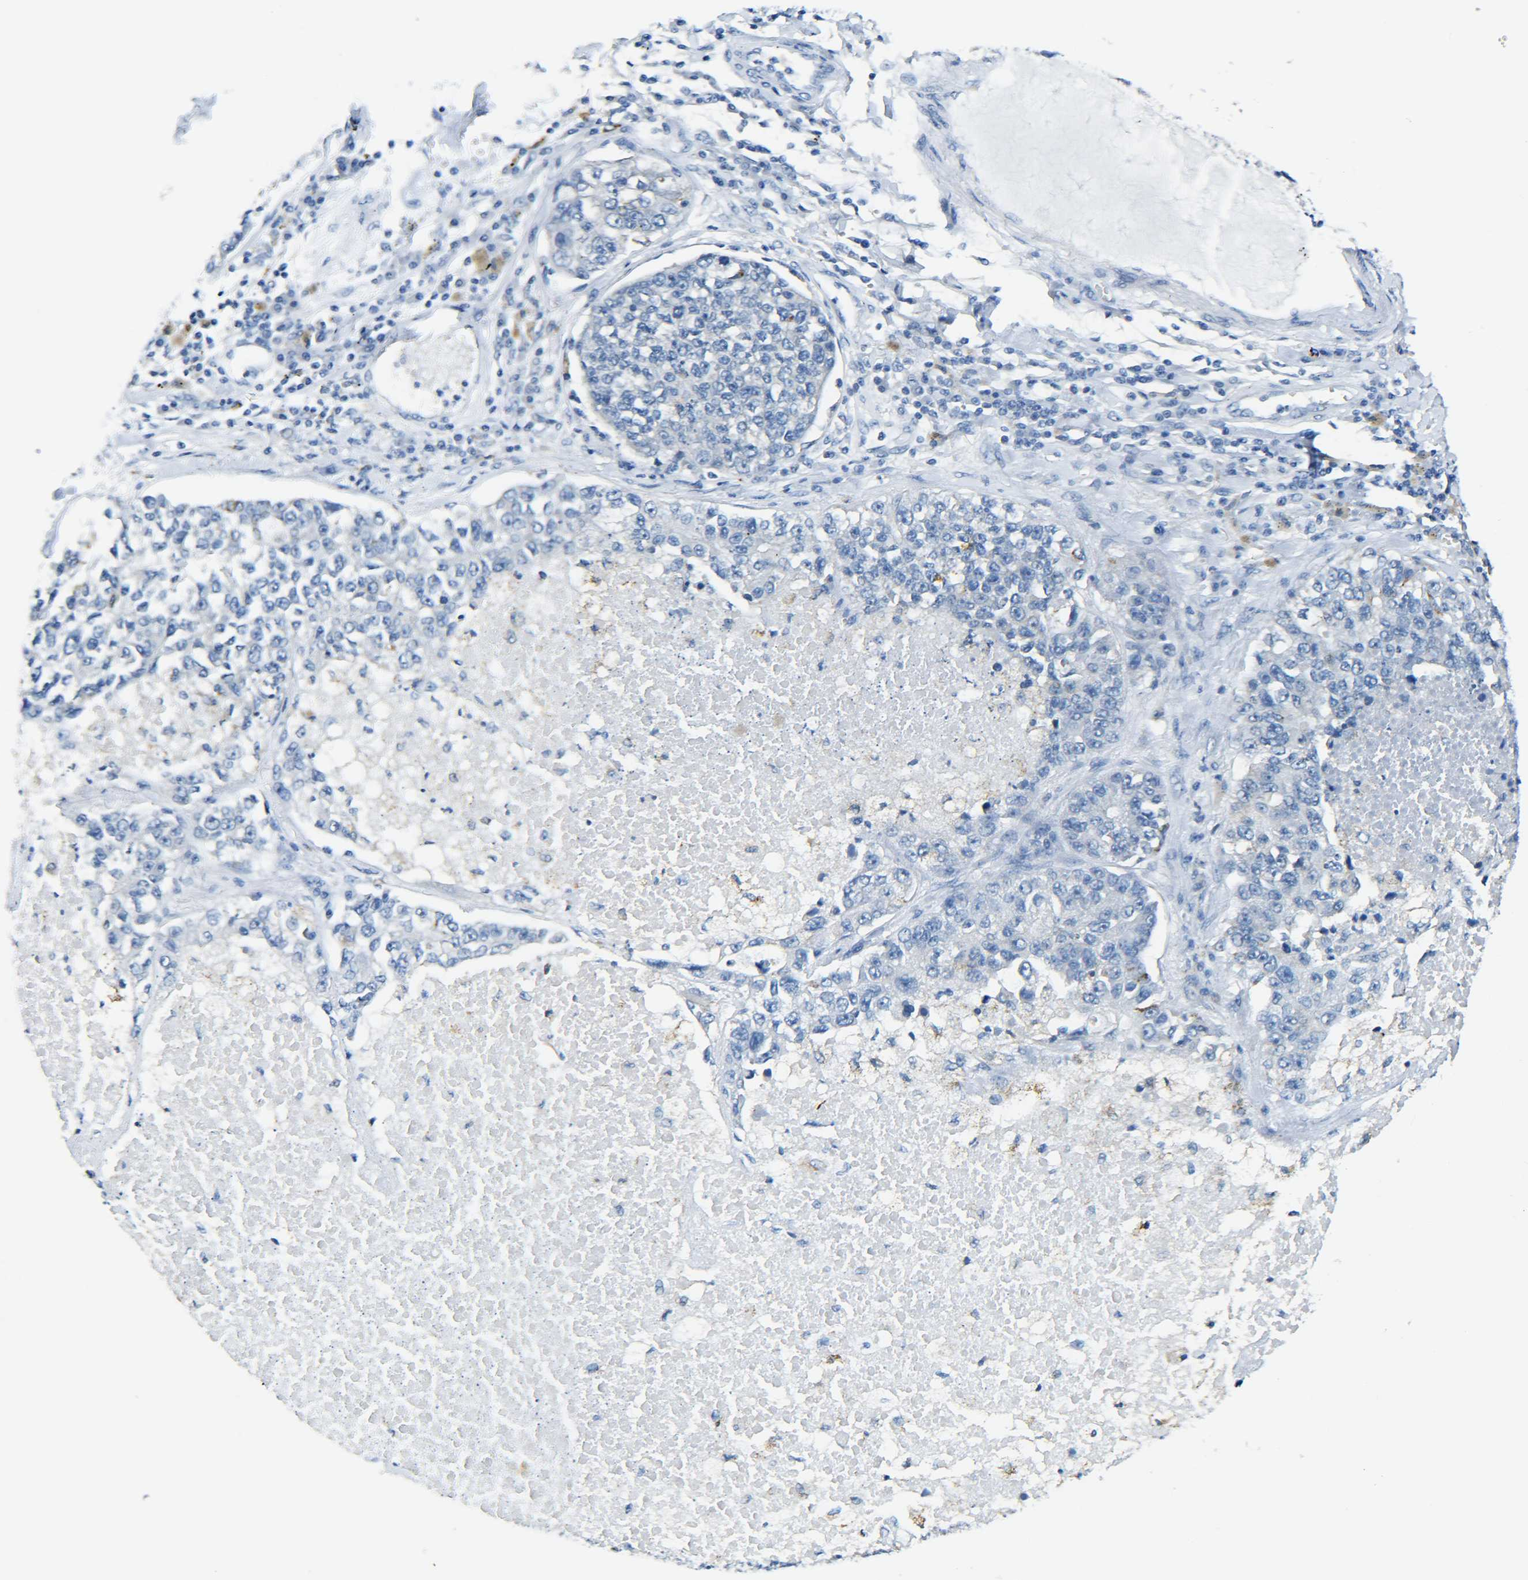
{"staining": {"intensity": "negative", "quantity": "none", "location": "none"}, "tissue": "lung cancer", "cell_type": "Tumor cells", "image_type": "cancer", "snomed": [{"axis": "morphology", "description": "Adenocarcinoma, NOS"}, {"axis": "topography", "description": "Lung"}], "caption": "A micrograph of human lung cancer (adenocarcinoma) is negative for staining in tumor cells.", "gene": "C15orf48", "patient": {"sex": "male", "age": 49}}